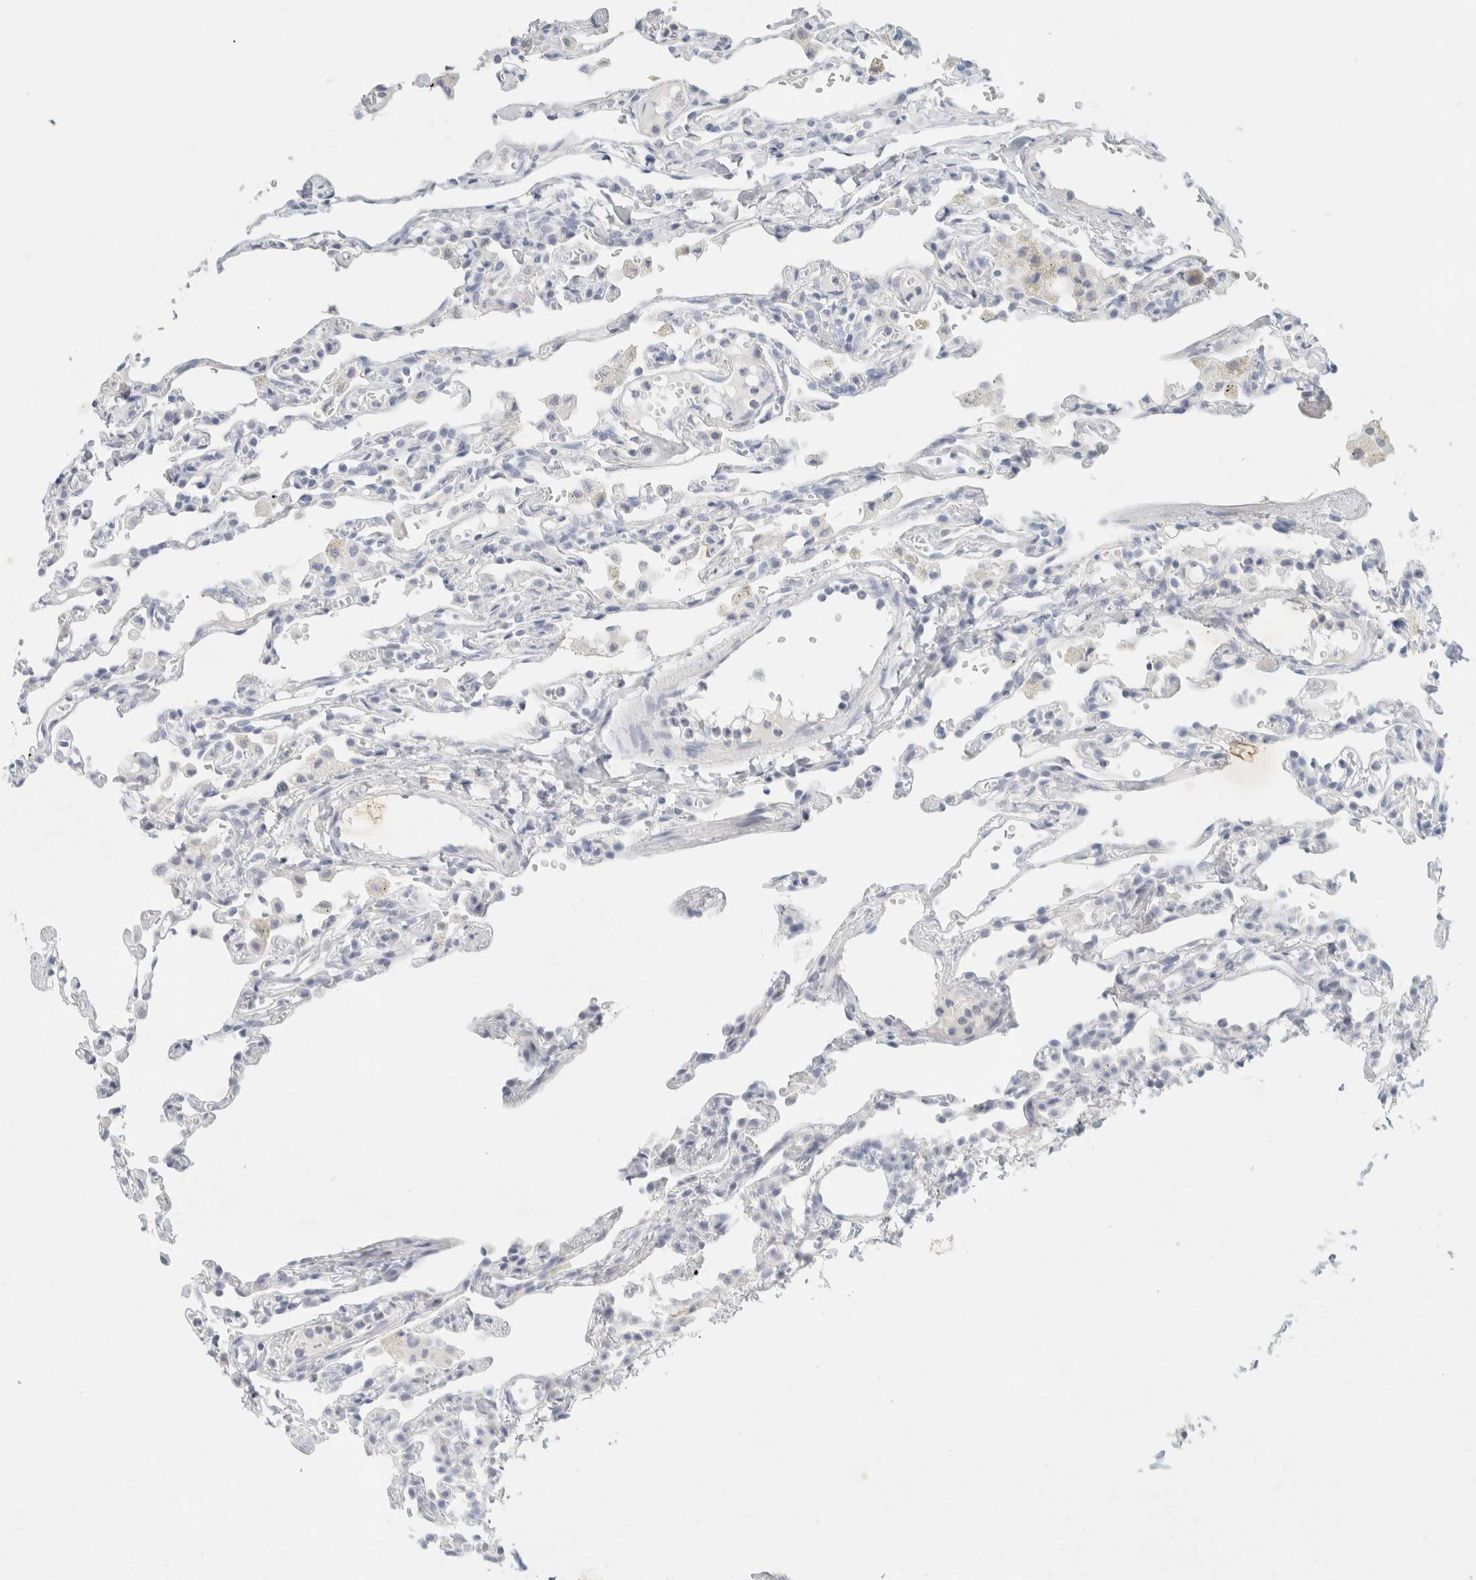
{"staining": {"intensity": "negative", "quantity": "none", "location": "none"}, "tissue": "lung", "cell_type": "Alveolar cells", "image_type": "normal", "snomed": [{"axis": "morphology", "description": "Normal tissue, NOS"}, {"axis": "topography", "description": "Lung"}], "caption": "This micrograph is of benign lung stained with IHC to label a protein in brown with the nuclei are counter-stained blue. There is no expression in alveolar cells.", "gene": "NEFM", "patient": {"sex": "male", "age": 21}}